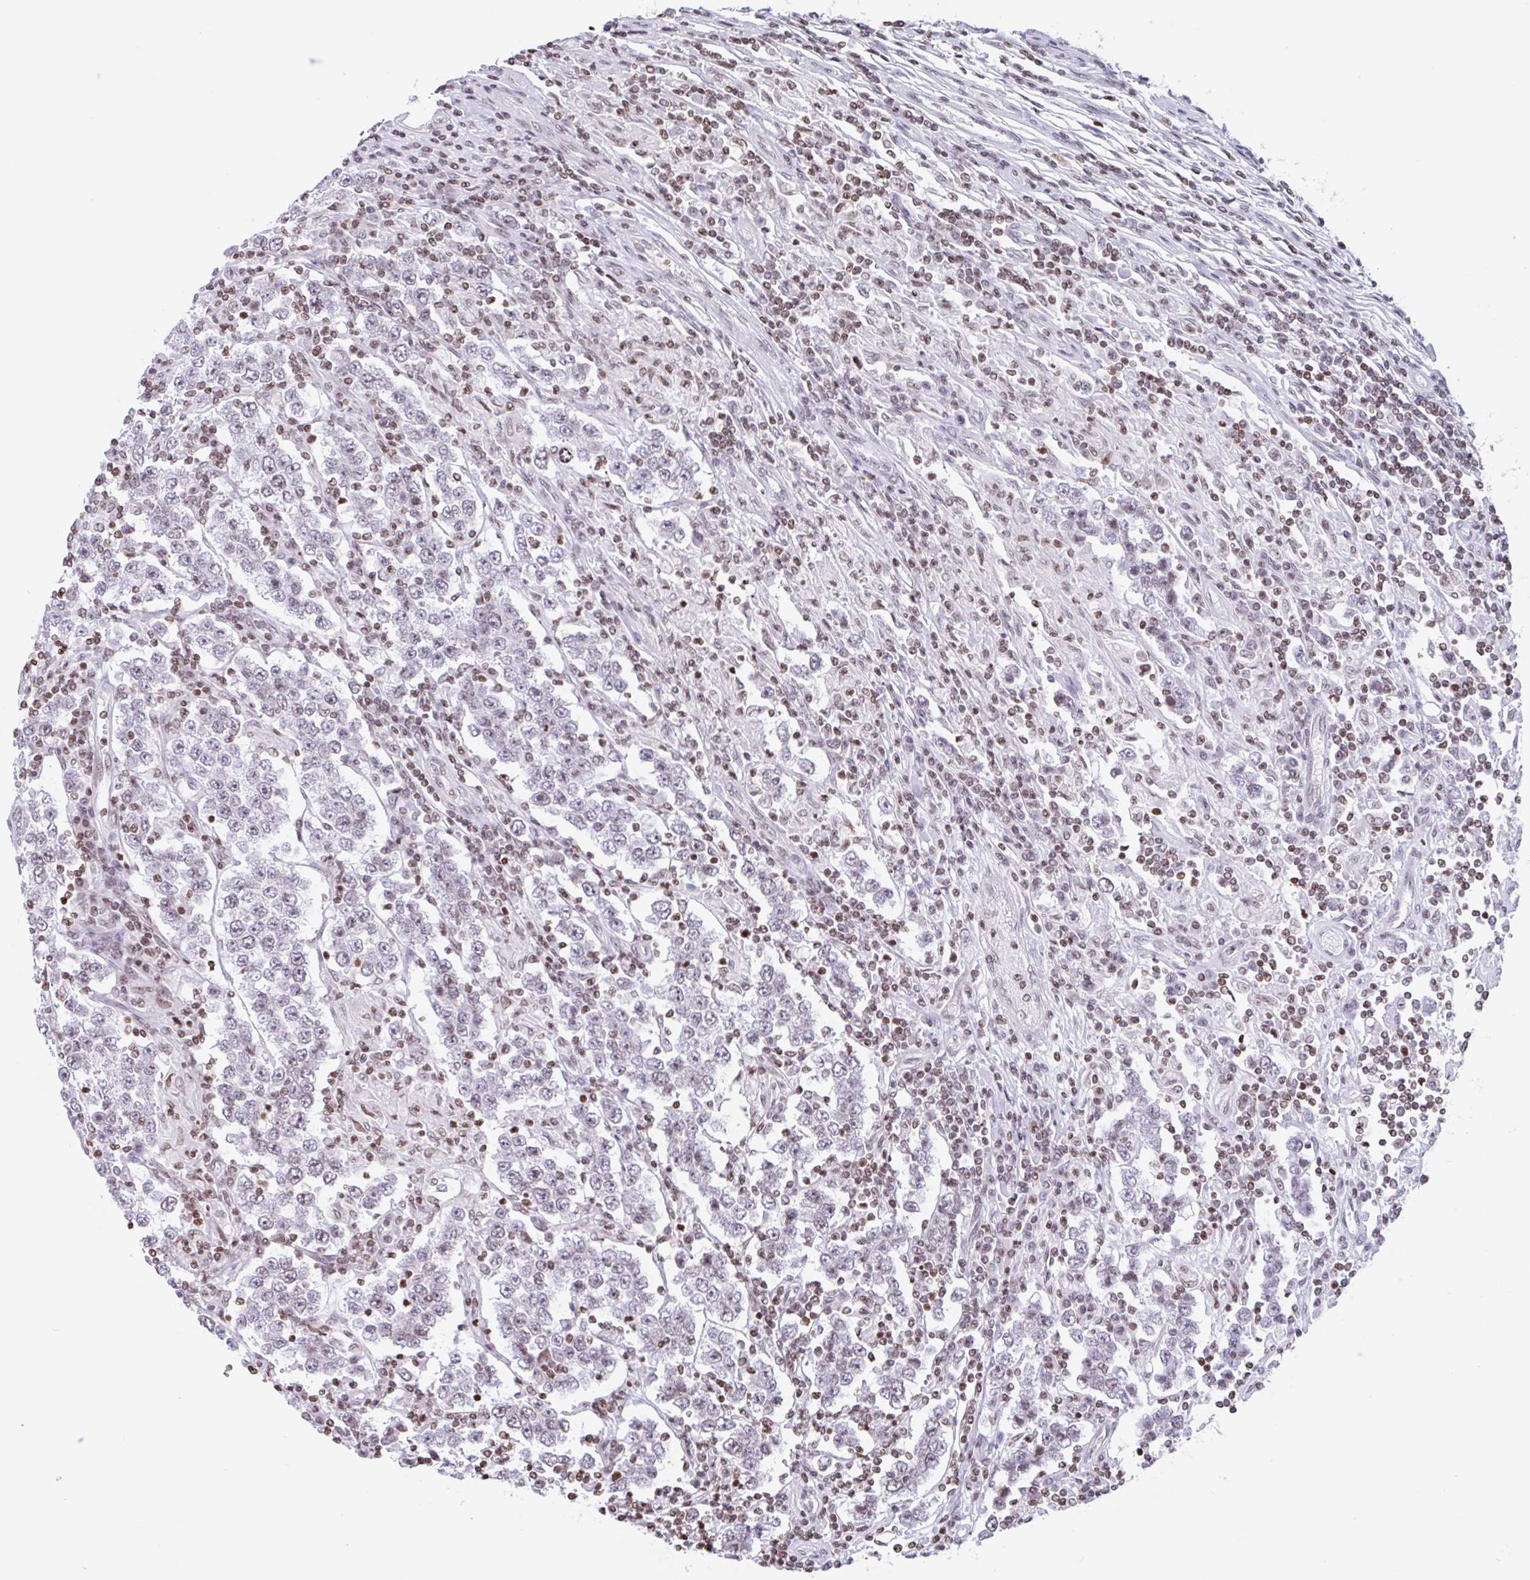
{"staining": {"intensity": "weak", "quantity": "<25%", "location": "nuclear"}, "tissue": "testis cancer", "cell_type": "Tumor cells", "image_type": "cancer", "snomed": [{"axis": "morphology", "description": "Normal tissue, NOS"}, {"axis": "morphology", "description": "Urothelial carcinoma, High grade"}, {"axis": "morphology", "description": "Seminoma, NOS"}, {"axis": "morphology", "description": "Carcinoma, Embryonal, NOS"}, {"axis": "topography", "description": "Urinary bladder"}, {"axis": "topography", "description": "Testis"}], "caption": "Immunohistochemistry (IHC) photomicrograph of neoplastic tissue: testis cancer (seminoma) stained with DAB (3,3'-diaminobenzidine) reveals no significant protein expression in tumor cells.", "gene": "NOL6", "patient": {"sex": "male", "age": 41}}